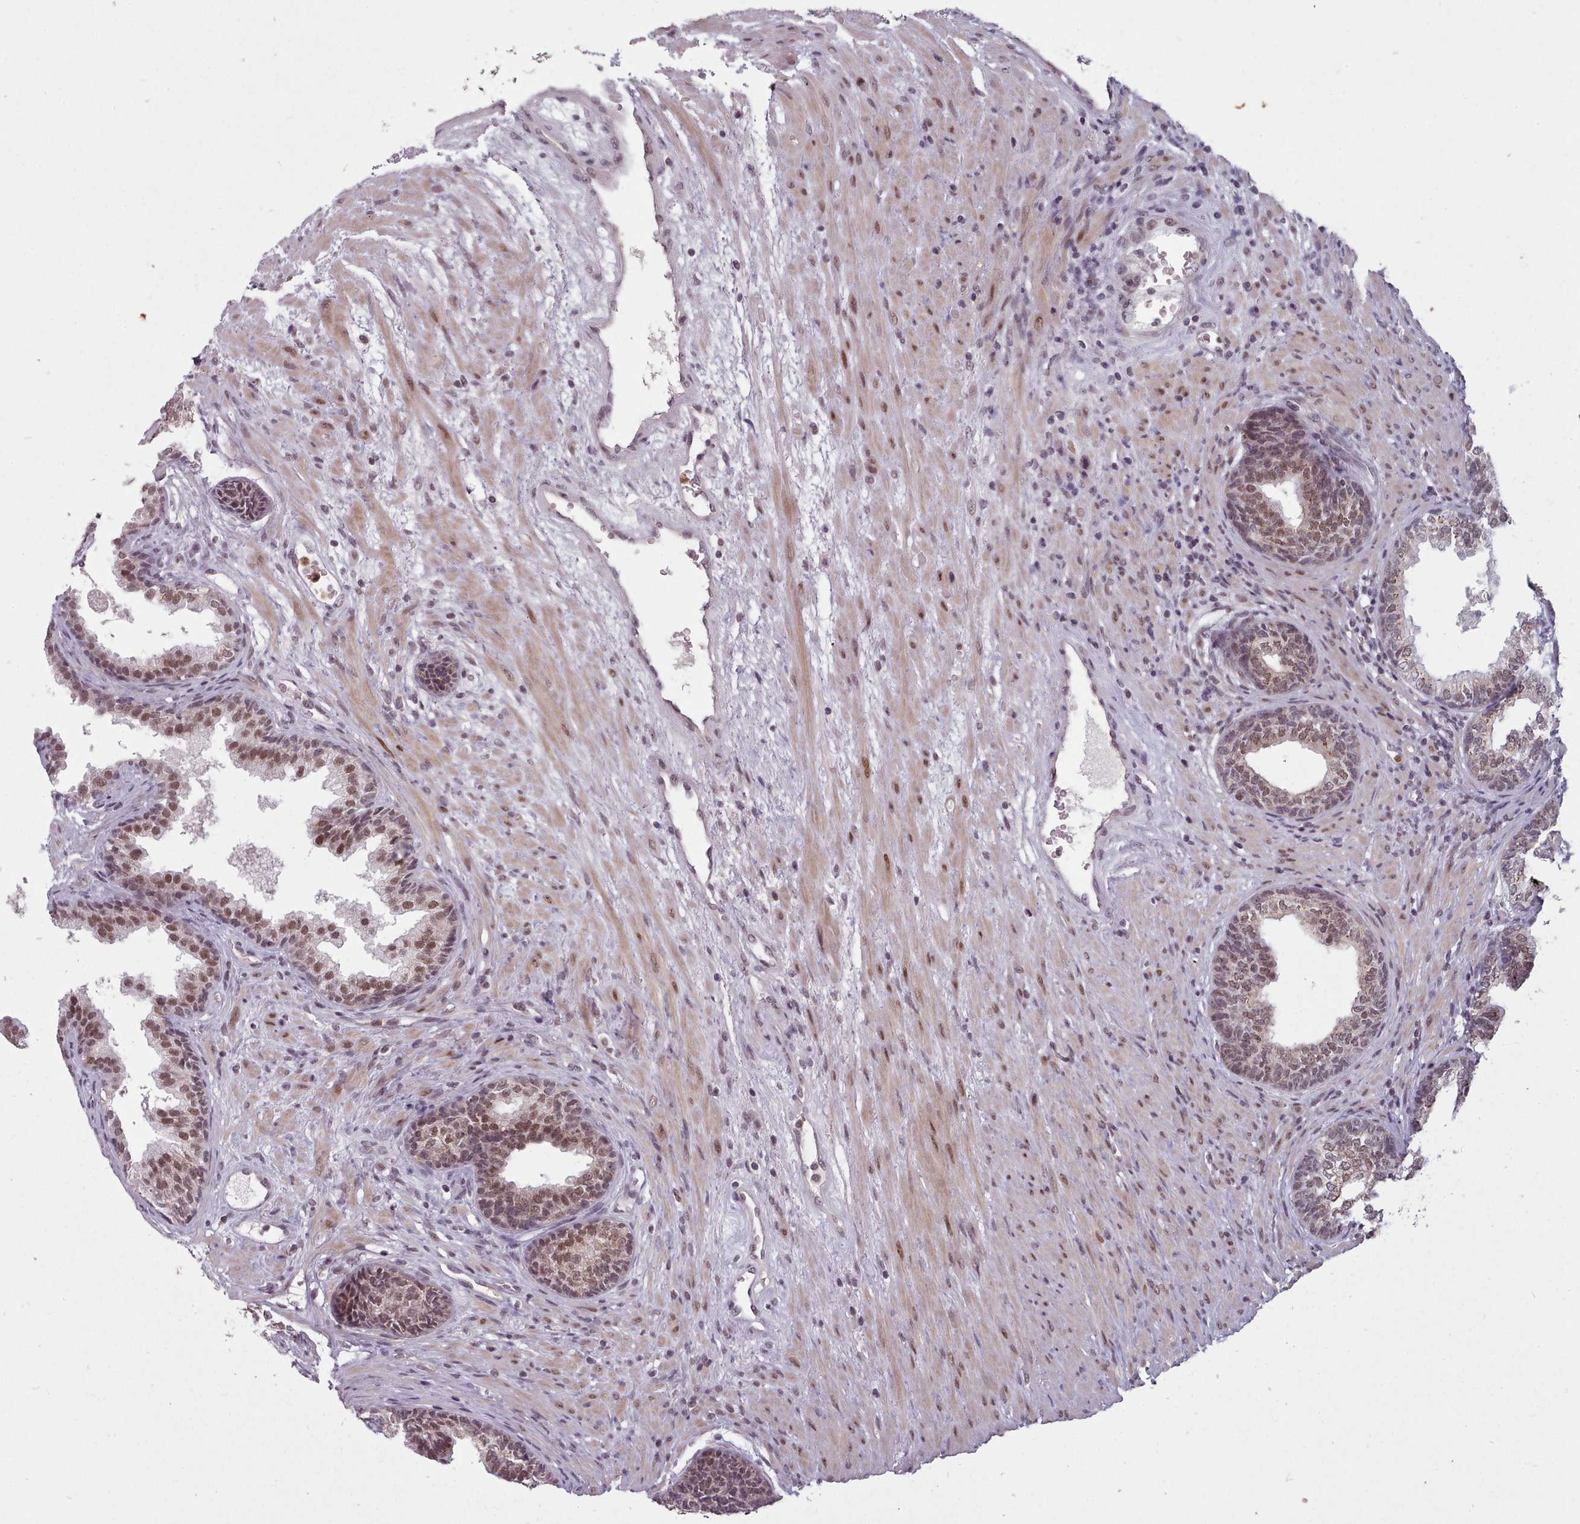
{"staining": {"intensity": "moderate", "quantity": ">75%", "location": "cytoplasmic/membranous,nuclear"}, "tissue": "prostate", "cell_type": "Glandular cells", "image_type": "normal", "snomed": [{"axis": "morphology", "description": "Normal tissue, NOS"}, {"axis": "topography", "description": "Prostate"}], "caption": "A photomicrograph showing moderate cytoplasmic/membranous,nuclear positivity in approximately >75% of glandular cells in benign prostate, as visualized by brown immunohistochemical staining.", "gene": "SRSF9", "patient": {"sex": "male", "age": 76}}